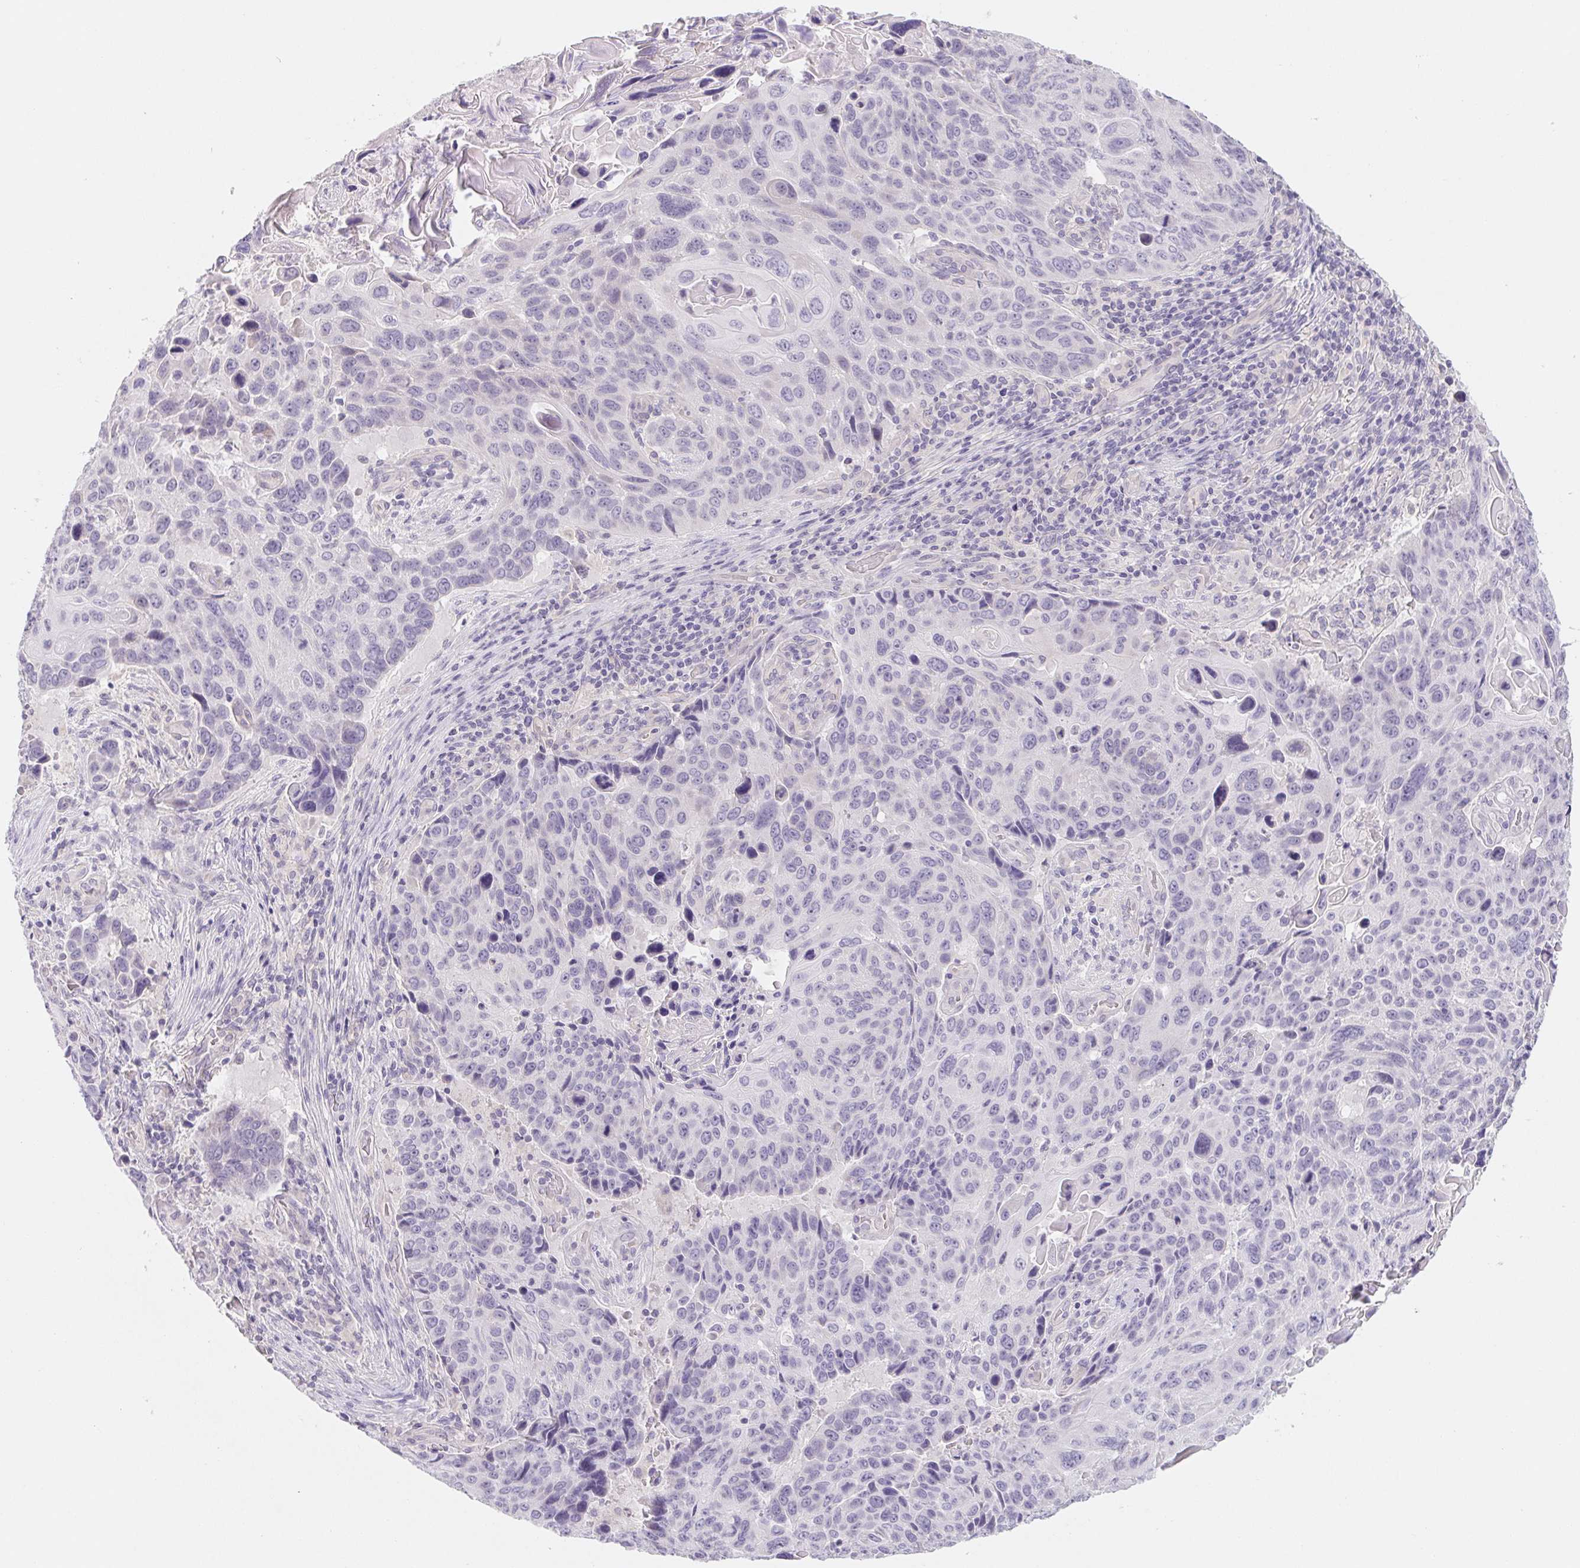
{"staining": {"intensity": "negative", "quantity": "none", "location": "none"}, "tissue": "lung cancer", "cell_type": "Tumor cells", "image_type": "cancer", "snomed": [{"axis": "morphology", "description": "Squamous cell carcinoma, NOS"}, {"axis": "topography", "description": "Lung"}], "caption": "An immunohistochemistry photomicrograph of lung cancer (squamous cell carcinoma) is shown. There is no staining in tumor cells of lung cancer (squamous cell carcinoma).", "gene": "CTNND2", "patient": {"sex": "male", "age": 68}}